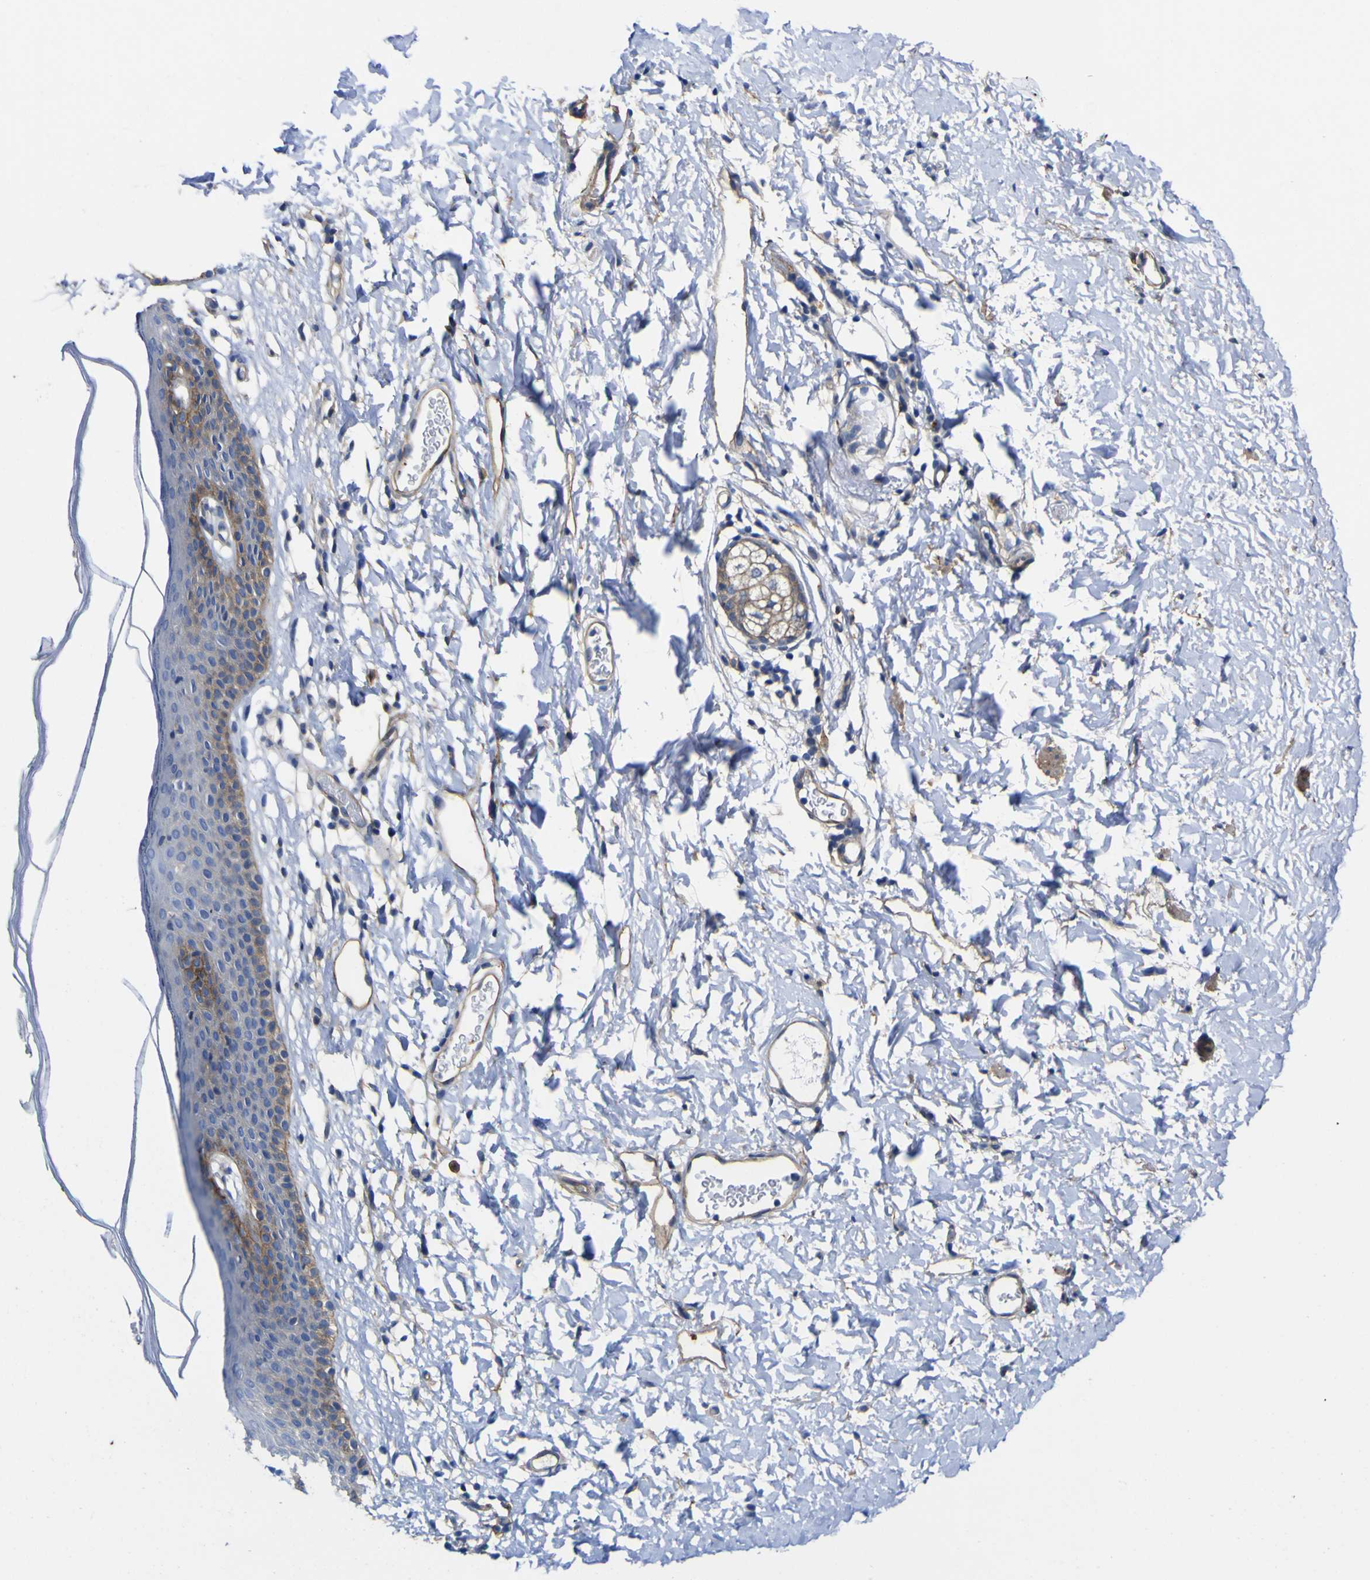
{"staining": {"intensity": "moderate", "quantity": "<25%", "location": "cytoplasmic/membranous"}, "tissue": "skin", "cell_type": "Epidermal cells", "image_type": "normal", "snomed": [{"axis": "morphology", "description": "Normal tissue, NOS"}, {"axis": "topography", "description": "Adipose tissue"}, {"axis": "topography", "description": "Vascular tissue"}, {"axis": "topography", "description": "Anal"}, {"axis": "topography", "description": "Peripheral nerve tissue"}], "caption": "The photomicrograph displays staining of unremarkable skin, revealing moderate cytoplasmic/membranous protein positivity (brown color) within epidermal cells.", "gene": "CD151", "patient": {"sex": "female", "age": 54}}